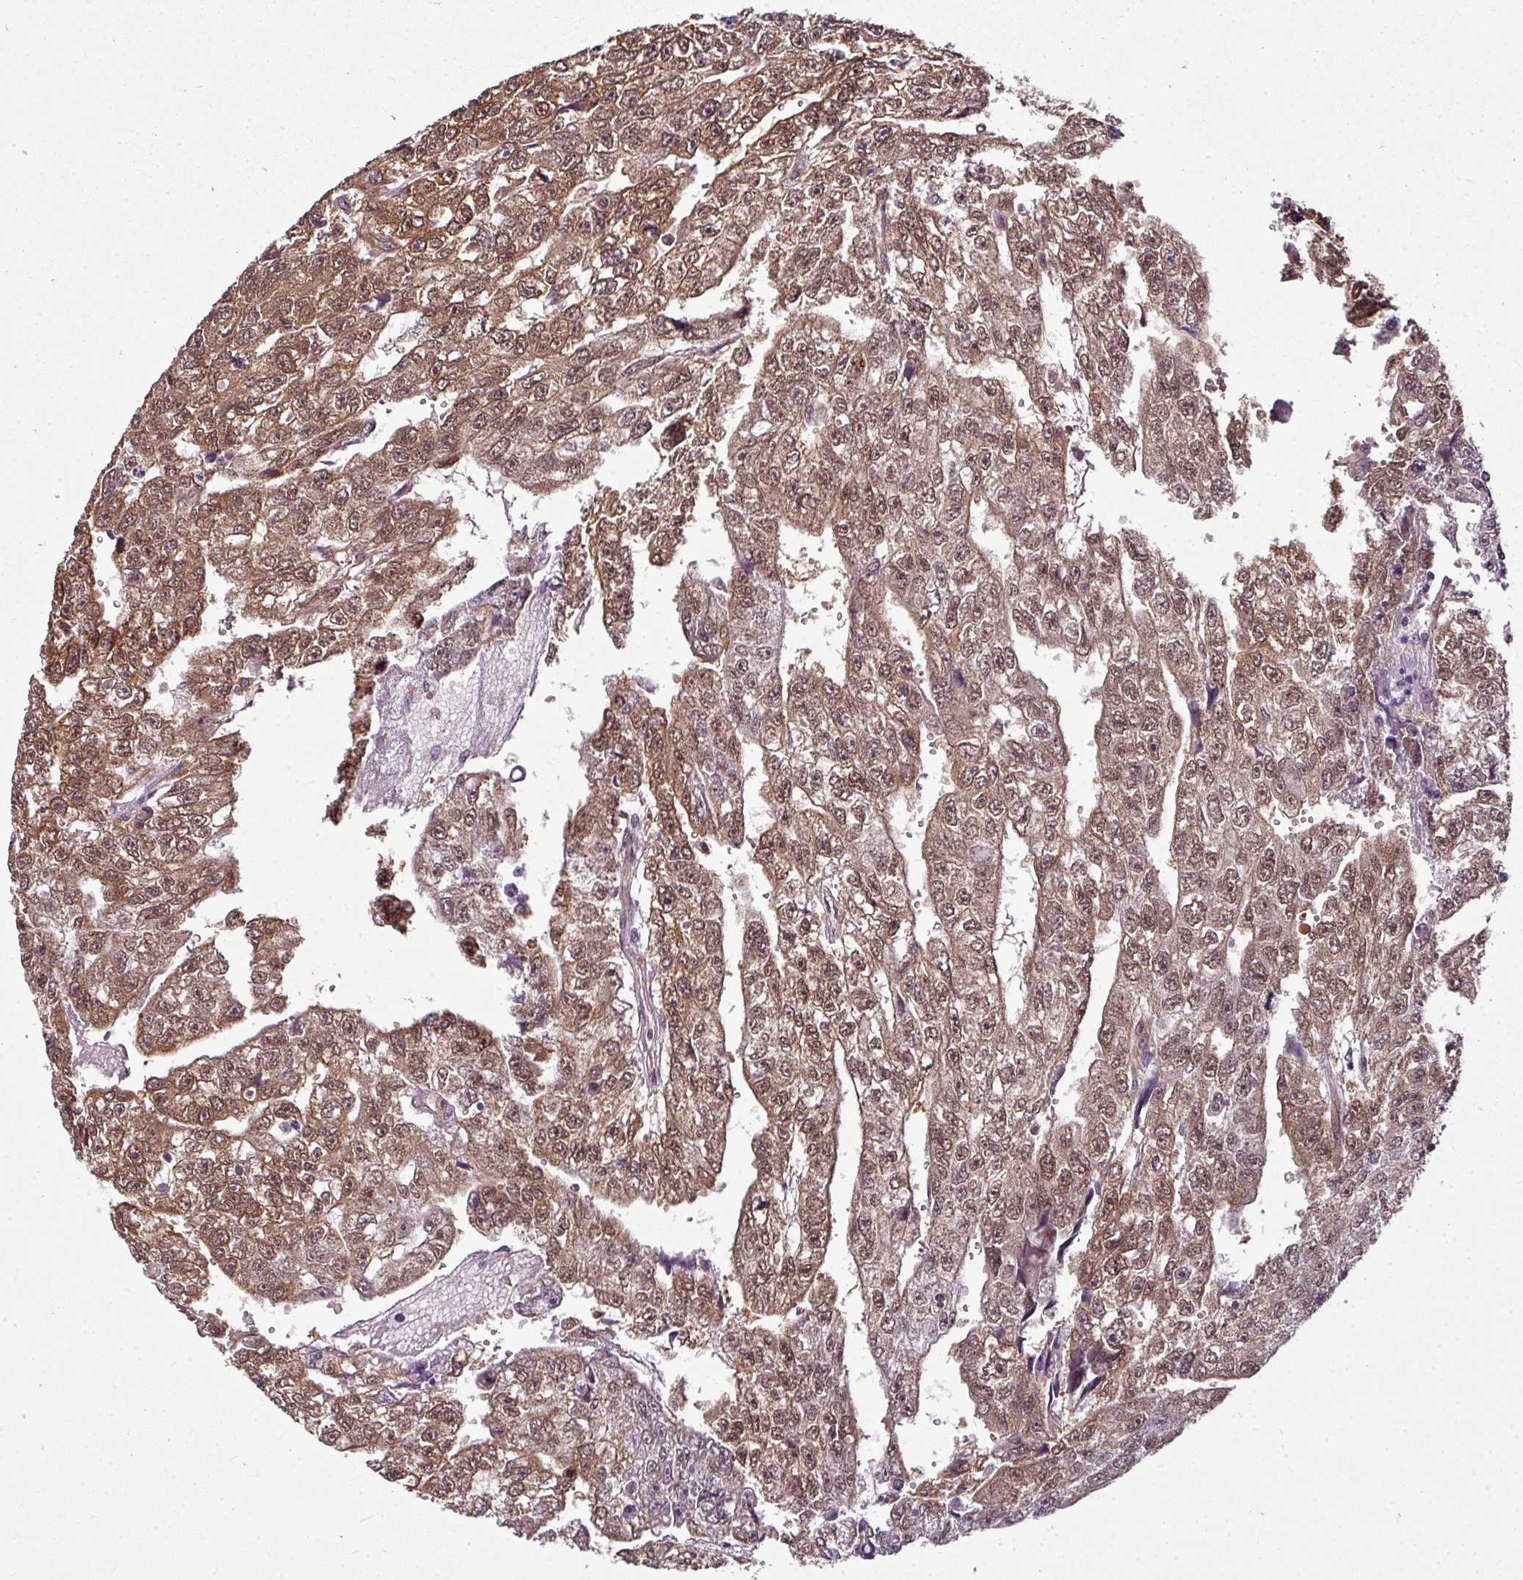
{"staining": {"intensity": "moderate", "quantity": ">75%", "location": "cytoplasmic/membranous,nuclear"}, "tissue": "testis cancer", "cell_type": "Tumor cells", "image_type": "cancer", "snomed": [{"axis": "morphology", "description": "Carcinoma, Embryonal, NOS"}, {"axis": "topography", "description": "Testis"}], "caption": "A medium amount of moderate cytoplasmic/membranous and nuclear expression is present in approximately >75% of tumor cells in testis cancer (embryonal carcinoma) tissue.", "gene": "RBM4B", "patient": {"sex": "male", "age": 20}}